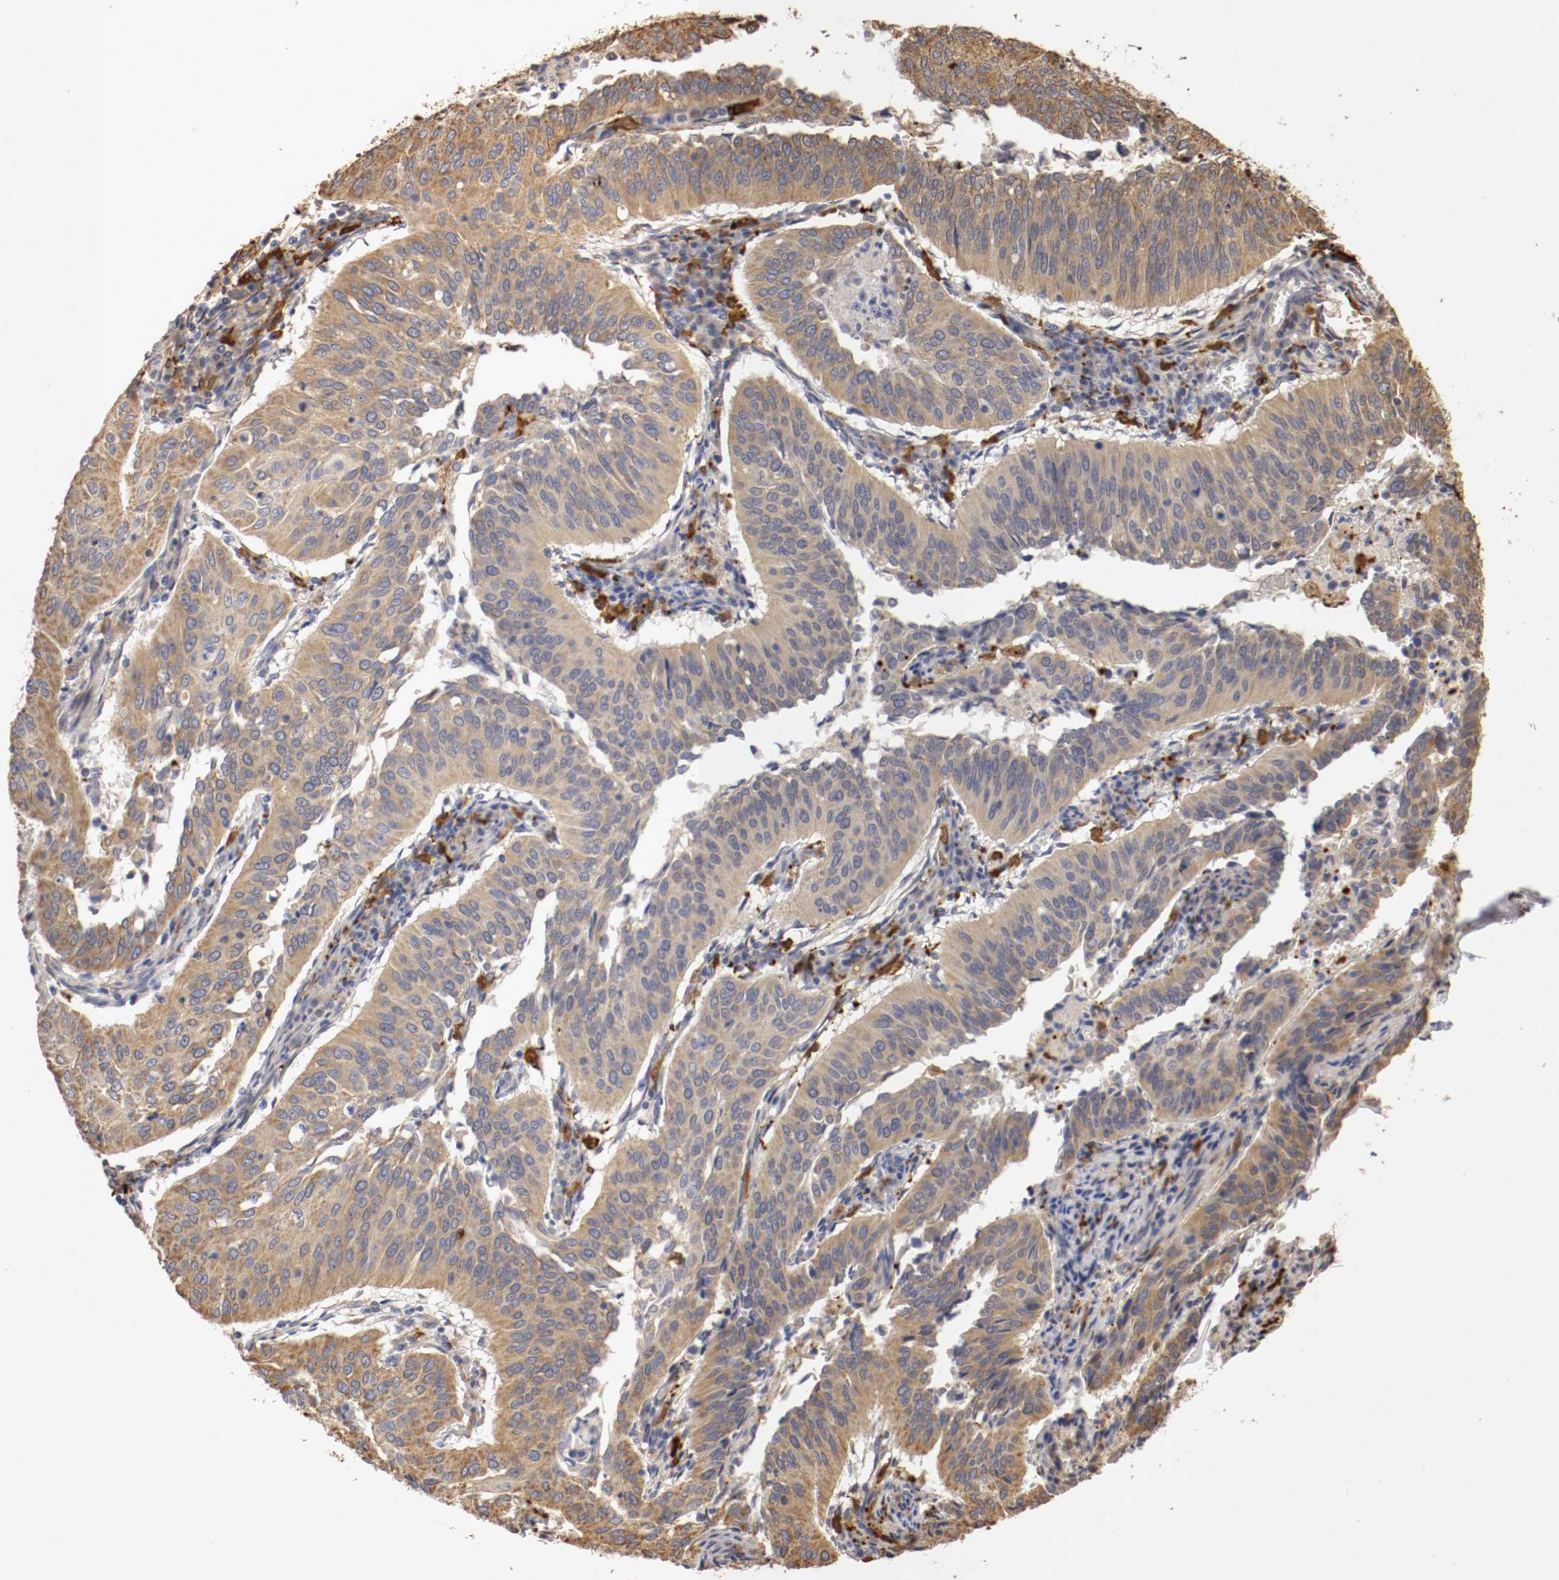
{"staining": {"intensity": "moderate", "quantity": ">75%", "location": "cytoplasmic/membranous"}, "tissue": "cervical cancer", "cell_type": "Tumor cells", "image_type": "cancer", "snomed": [{"axis": "morphology", "description": "Squamous cell carcinoma, NOS"}, {"axis": "topography", "description": "Cervix"}], "caption": "Cervical squamous cell carcinoma tissue shows moderate cytoplasmic/membranous staining in about >75% of tumor cells, visualized by immunohistochemistry.", "gene": "VEZT", "patient": {"sex": "female", "age": 39}}